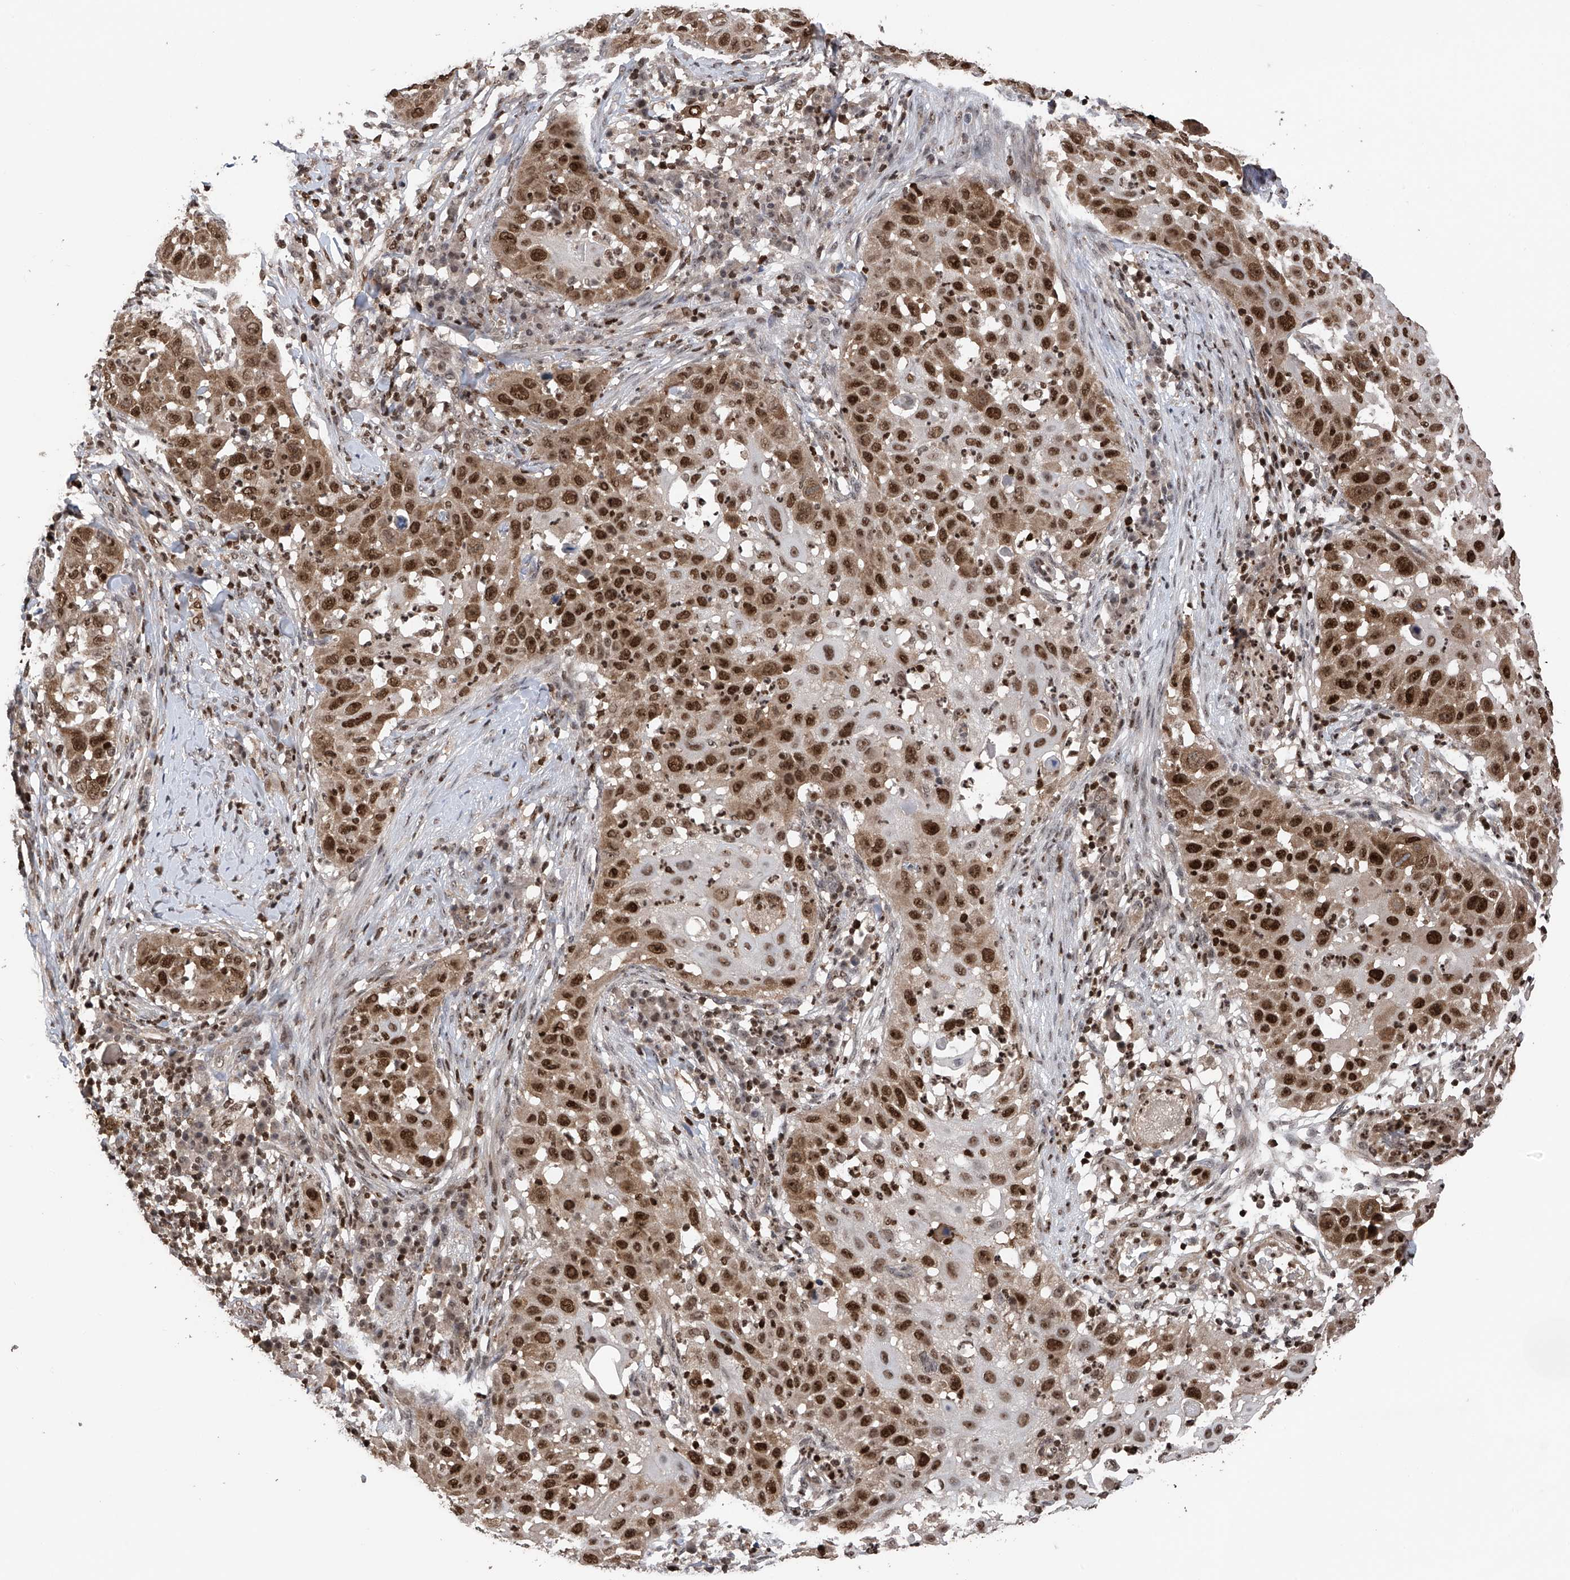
{"staining": {"intensity": "strong", "quantity": ">75%", "location": "nuclear"}, "tissue": "skin cancer", "cell_type": "Tumor cells", "image_type": "cancer", "snomed": [{"axis": "morphology", "description": "Squamous cell carcinoma, NOS"}, {"axis": "topography", "description": "Skin"}], "caption": "Skin cancer stained for a protein demonstrates strong nuclear positivity in tumor cells.", "gene": "DNAJC9", "patient": {"sex": "female", "age": 44}}